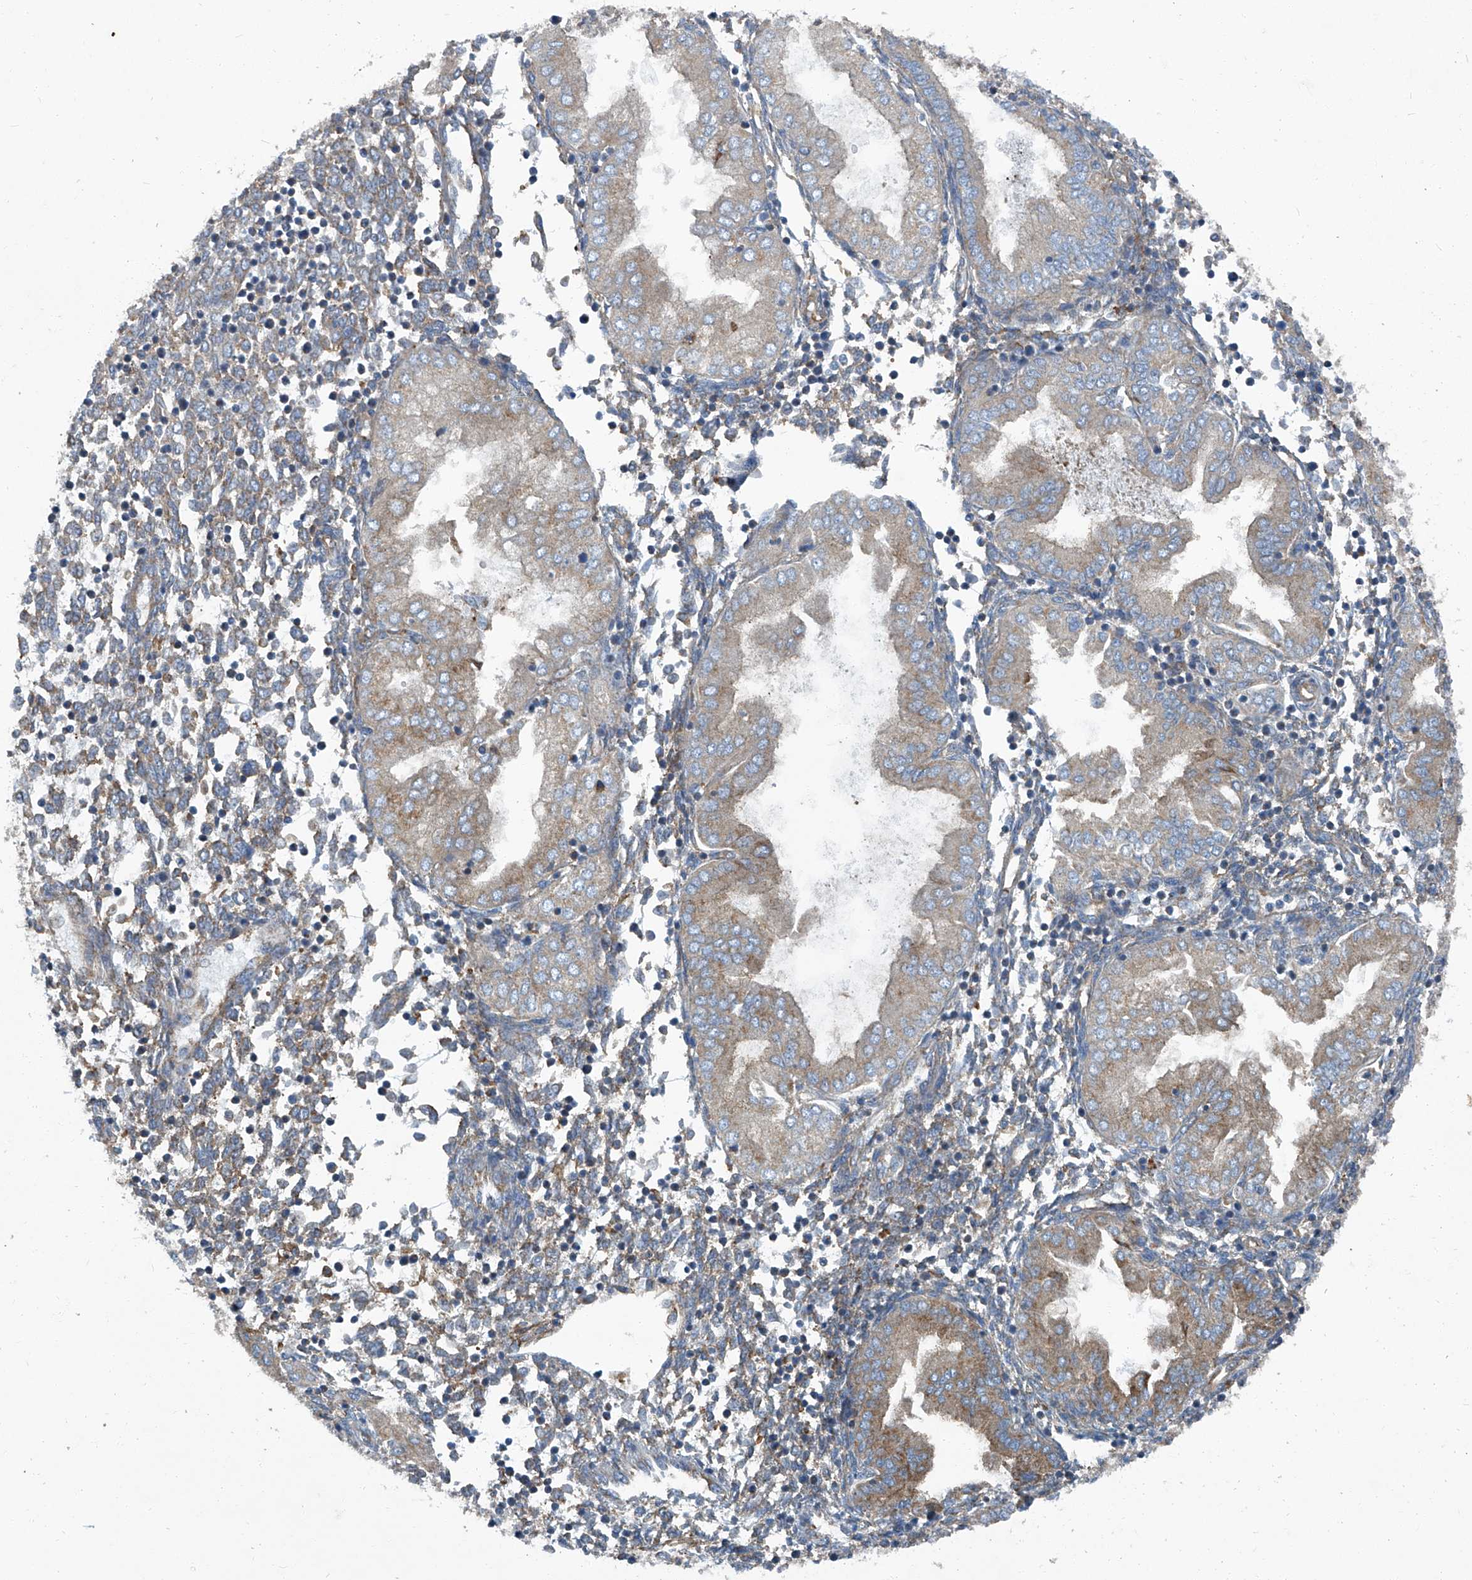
{"staining": {"intensity": "weak", "quantity": "<25%", "location": "cytoplasmic/membranous"}, "tissue": "endometrium", "cell_type": "Cells in endometrial stroma", "image_type": "normal", "snomed": [{"axis": "morphology", "description": "Normal tissue, NOS"}, {"axis": "topography", "description": "Endometrium"}], "caption": "DAB (3,3'-diaminobenzidine) immunohistochemical staining of normal endometrium displays no significant positivity in cells in endometrial stroma.", "gene": "PIGH", "patient": {"sex": "female", "age": 53}}